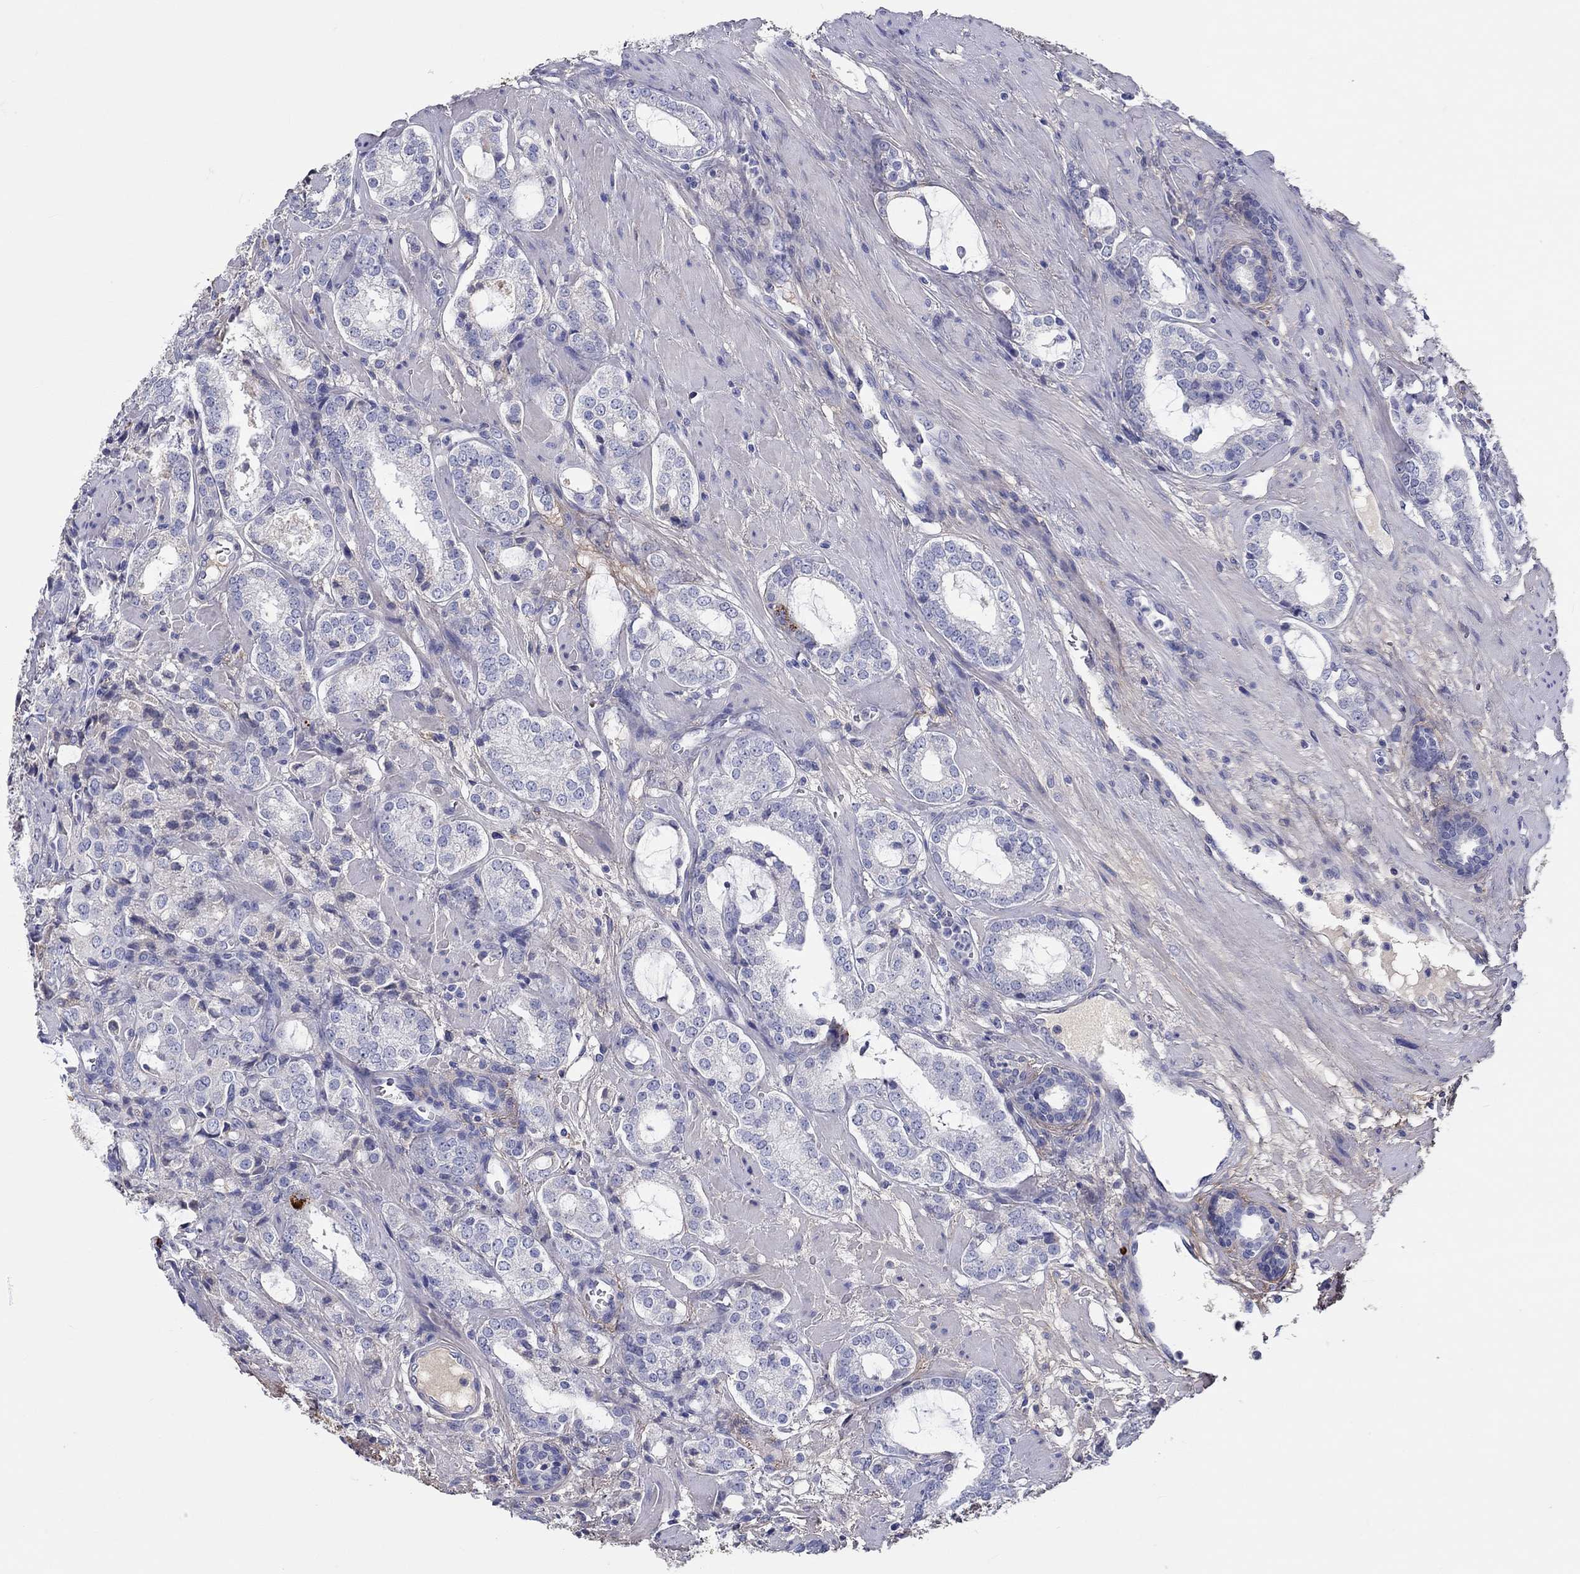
{"staining": {"intensity": "negative", "quantity": "none", "location": "none"}, "tissue": "prostate cancer", "cell_type": "Tumor cells", "image_type": "cancer", "snomed": [{"axis": "morphology", "description": "Adenocarcinoma, NOS"}, {"axis": "topography", "description": "Prostate"}], "caption": "An image of human prostate cancer is negative for staining in tumor cells.", "gene": "TGFBI", "patient": {"sex": "male", "age": 66}}